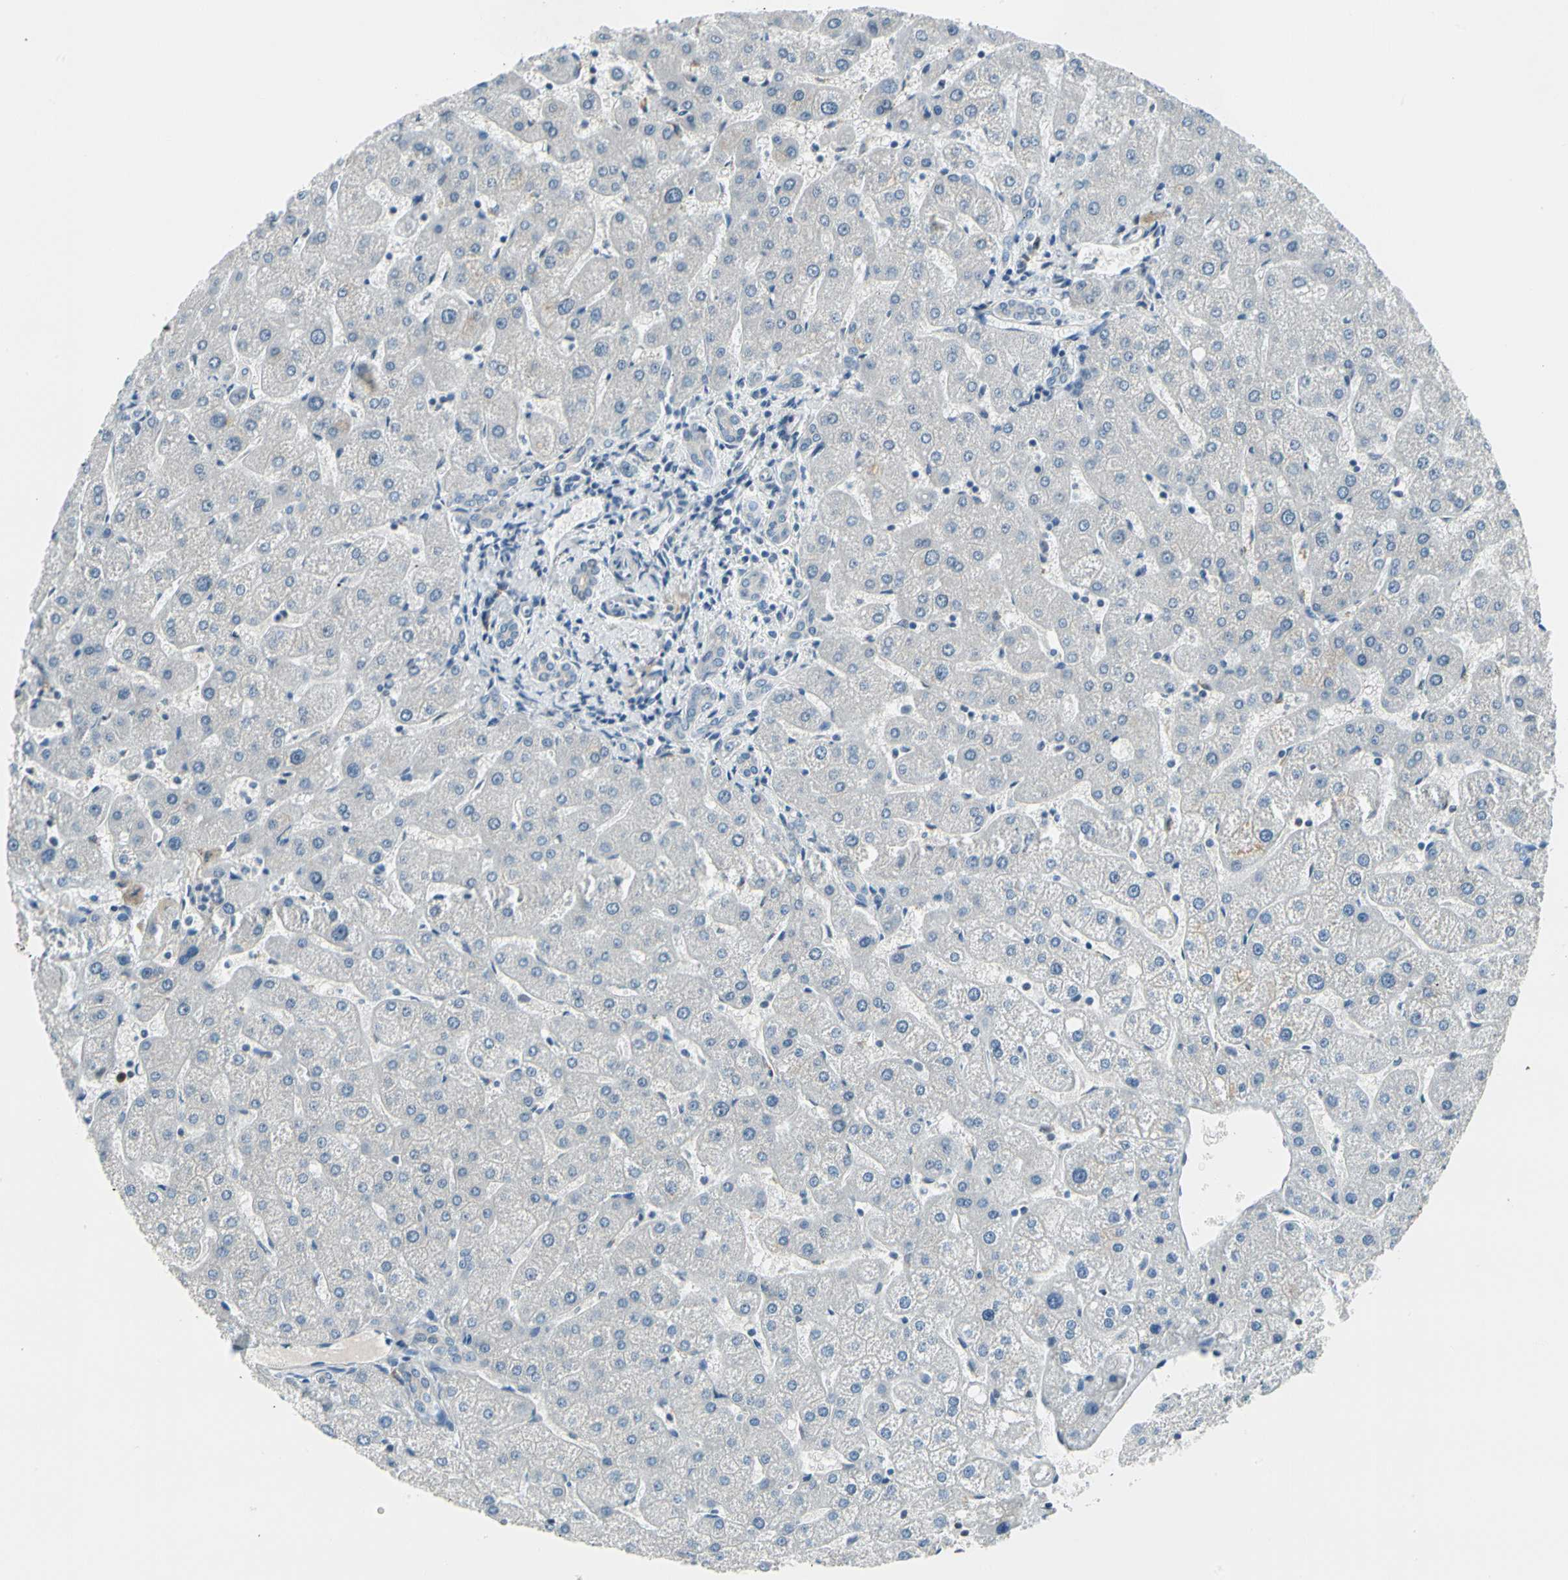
{"staining": {"intensity": "weak", "quantity": "<25%", "location": "cytoplasmic/membranous"}, "tissue": "liver", "cell_type": "Cholangiocytes", "image_type": "normal", "snomed": [{"axis": "morphology", "description": "Normal tissue, NOS"}, {"axis": "topography", "description": "Liver"}], "caption": "Cholangiocytes show no significant protein staining in benign liver. (Stains: DAB (3,3'-diaminobenzidine) IHC with hematoxylin counter stain, Microscopy: brightfield microscopy at high magnification).", "gene": "STK40", "patient": {"sex": "male", "age": 67}}